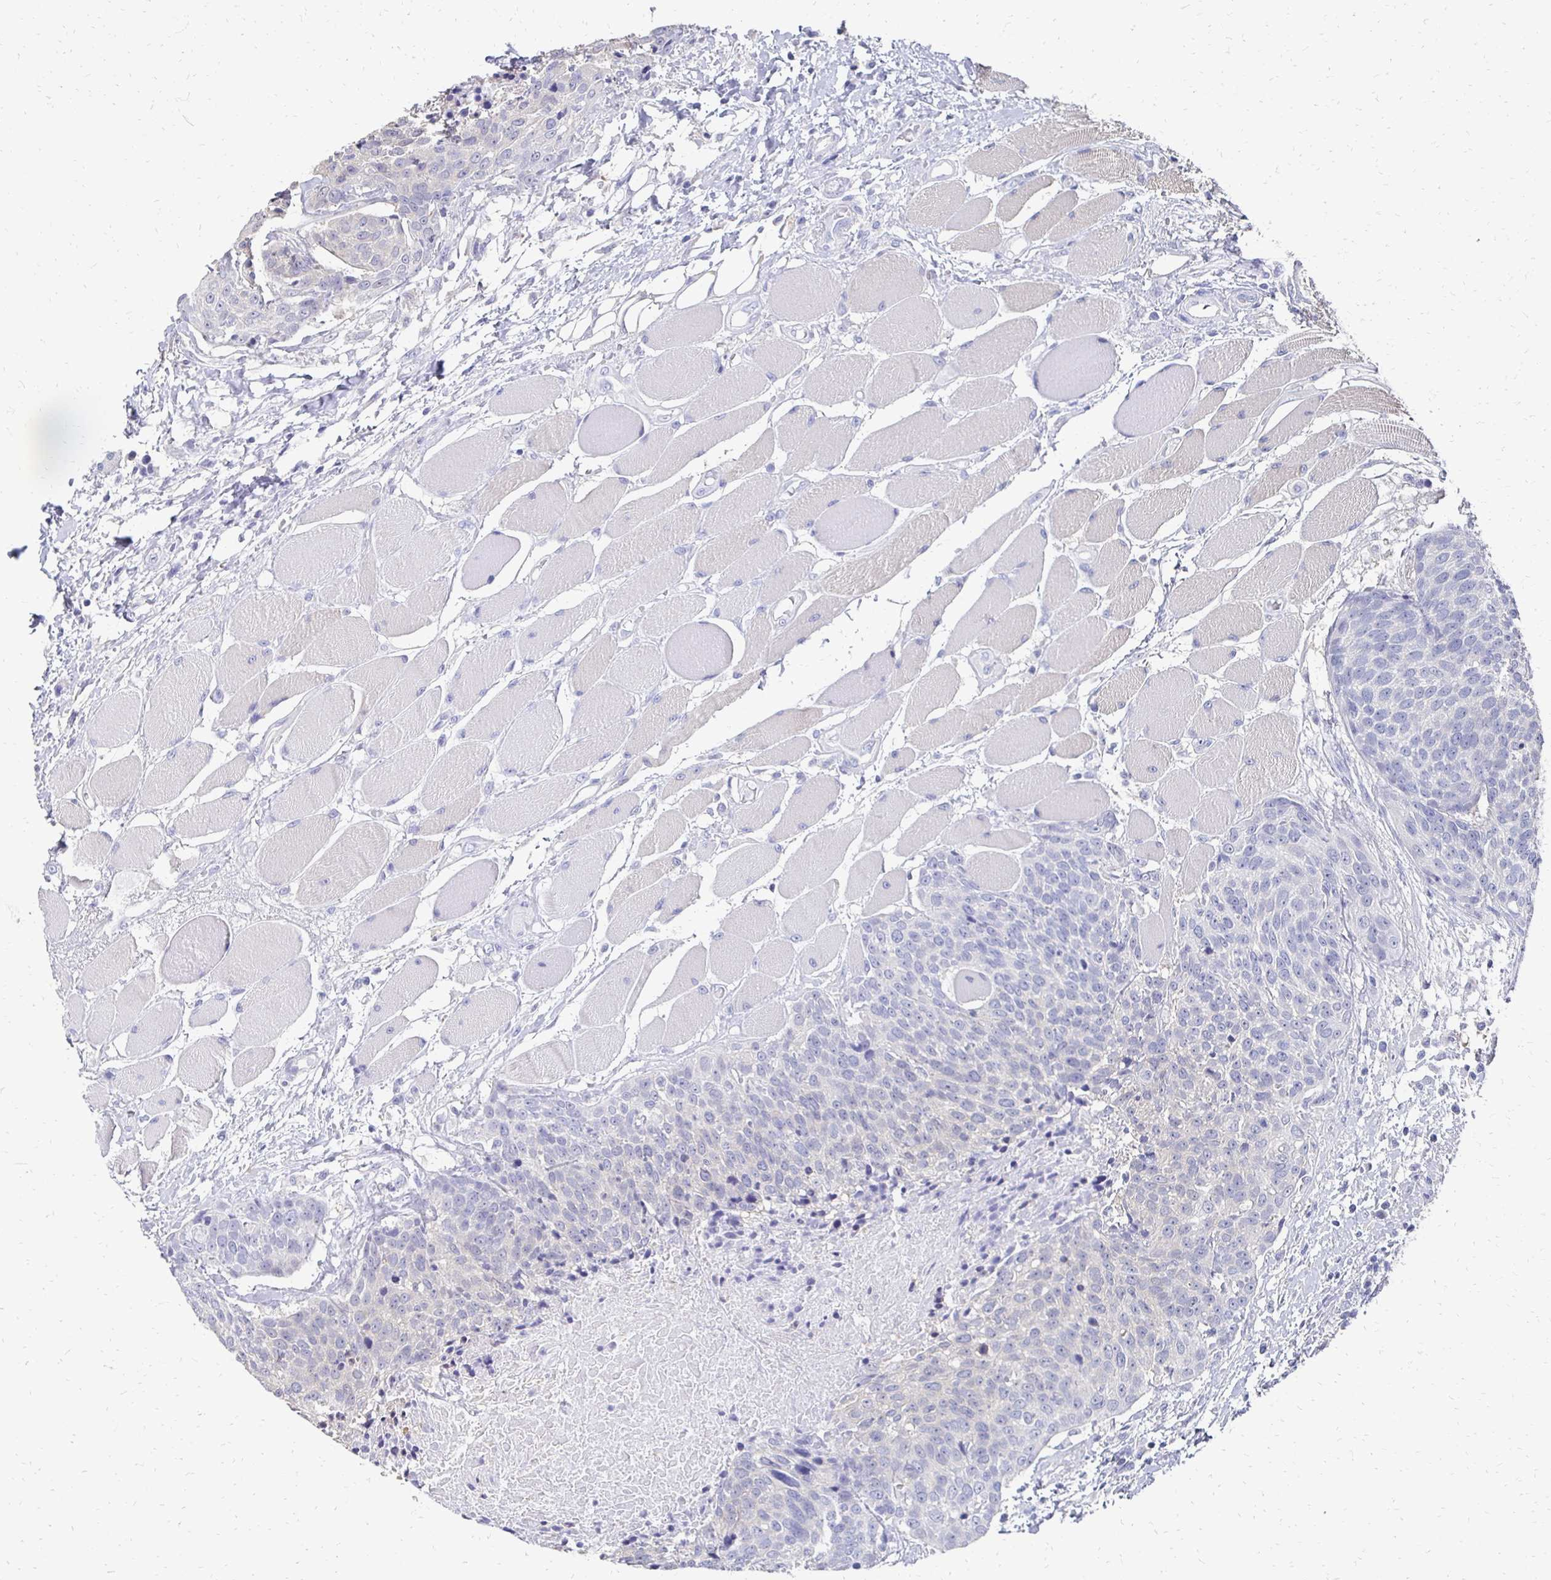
{"staining": {"intensity": "negative", "quantity": "none", "location": "none"}, "tissue": "head and neck cancer", "cell_type": "Tumor cells", "image_type": "cancer", "snomed": [{"axis": "morphology", "description": "Squamous cell carcinoma, NOS"}, {"axis": "topography", "description": "Oral tissue"}, {"axis": "topography", "description": "Head-Neck"}], "caption": "IHC of head and neck cancer (squamous cell carcinoma) reveals no staining in tumor cells.", "gene": "SYCP3", "patient": {"sex": "male", "age": 64}}